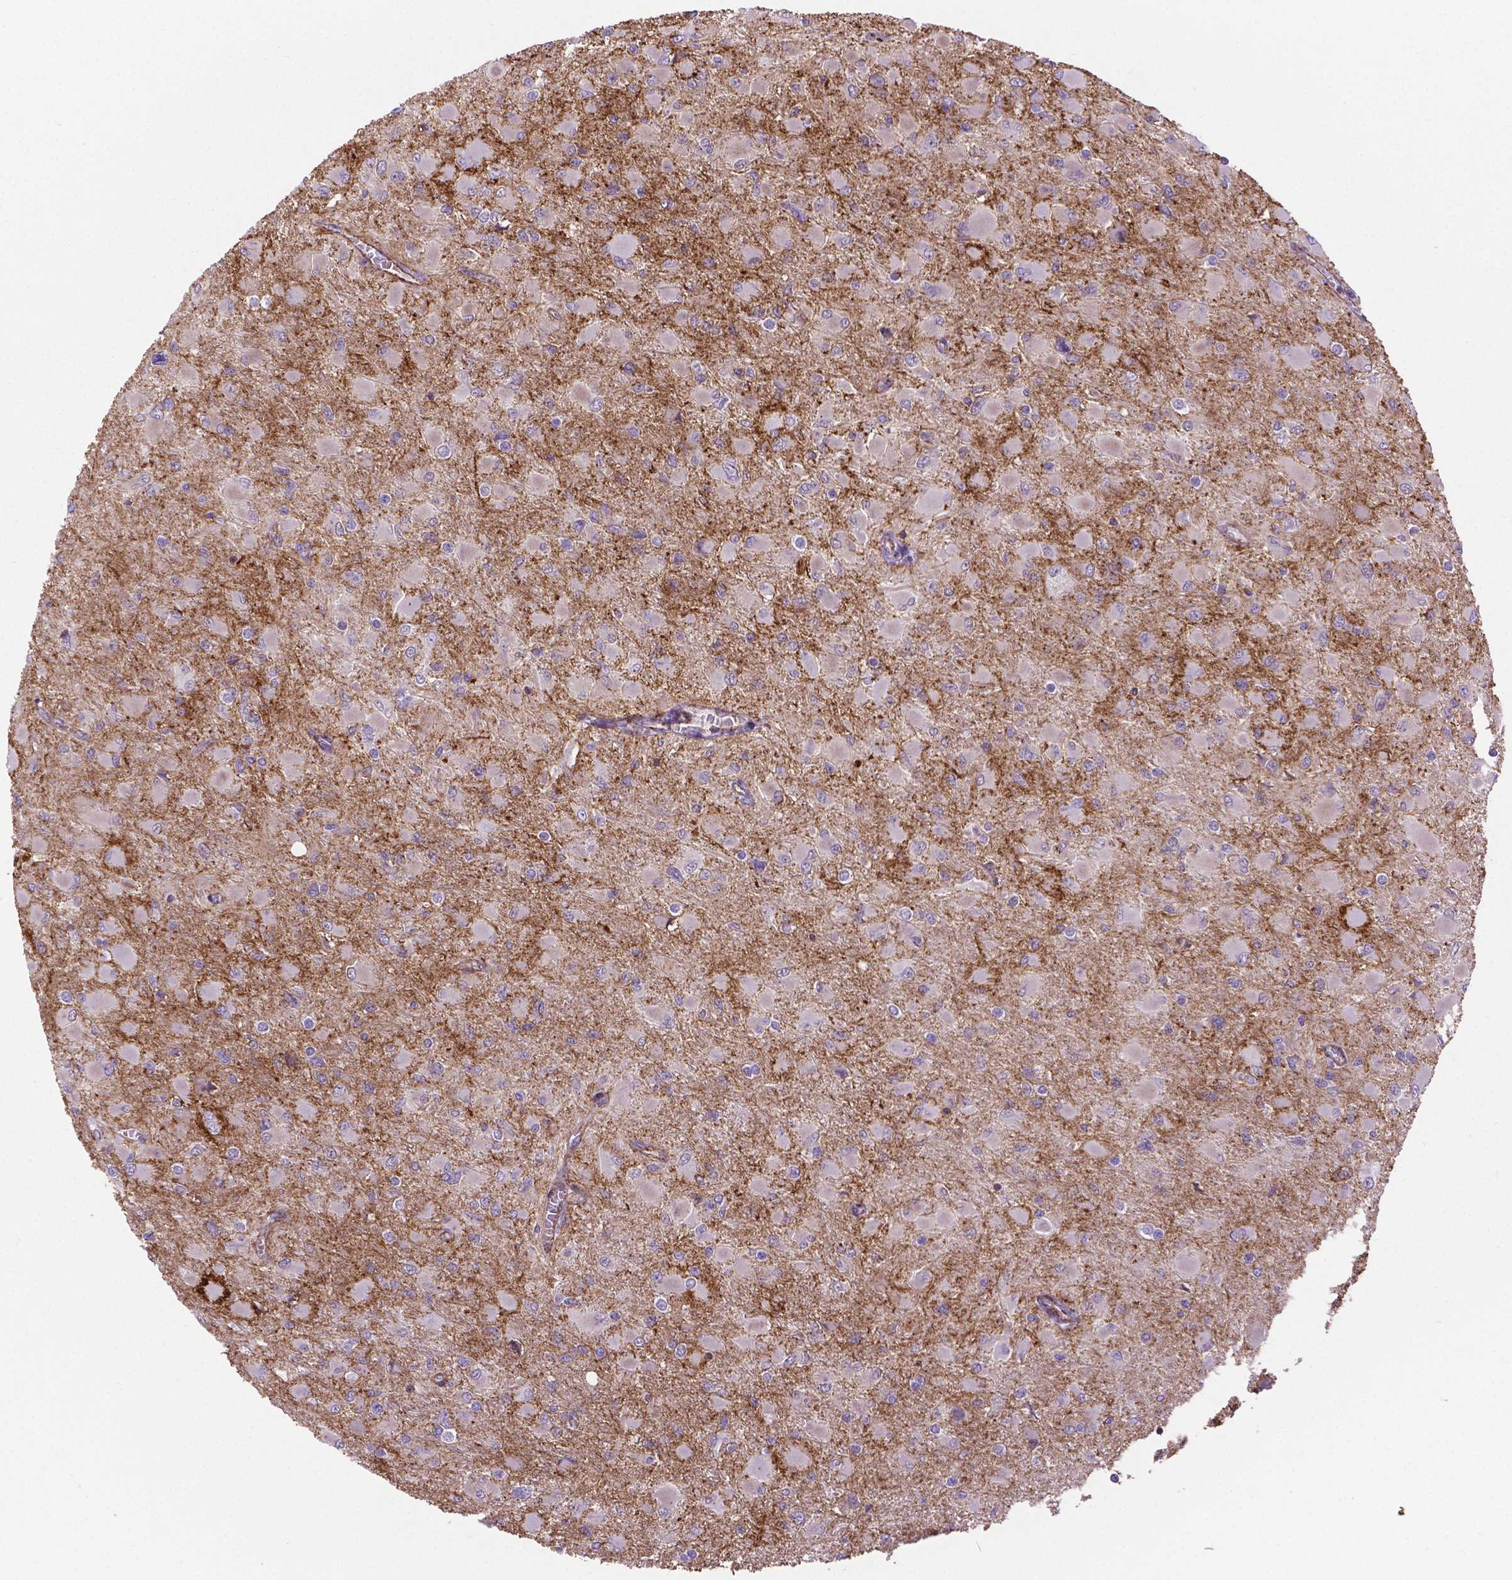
{"staining": {"intensity": "negative", "quantity": "none", "location": "none"}, "tissue": "glioma", "cell_type": "Tumor cells", "image_type": "cancer", "snomed": [{"axis": "morphology", "description": "Glioma, malignant, High grade"}, {"axis": "topography", "description": "Cerebral cortex"}], "caption": "IHC of human malignant high-grade glioma displays no expression in tumor cells. (DAB (3,3'-diaminobenzidine) immunohistochemistry (IHC) visualized using brightfield microscopy, high magnification).", "gene": "ACAD10", "patient": {"sex": "female", "age": 36}}